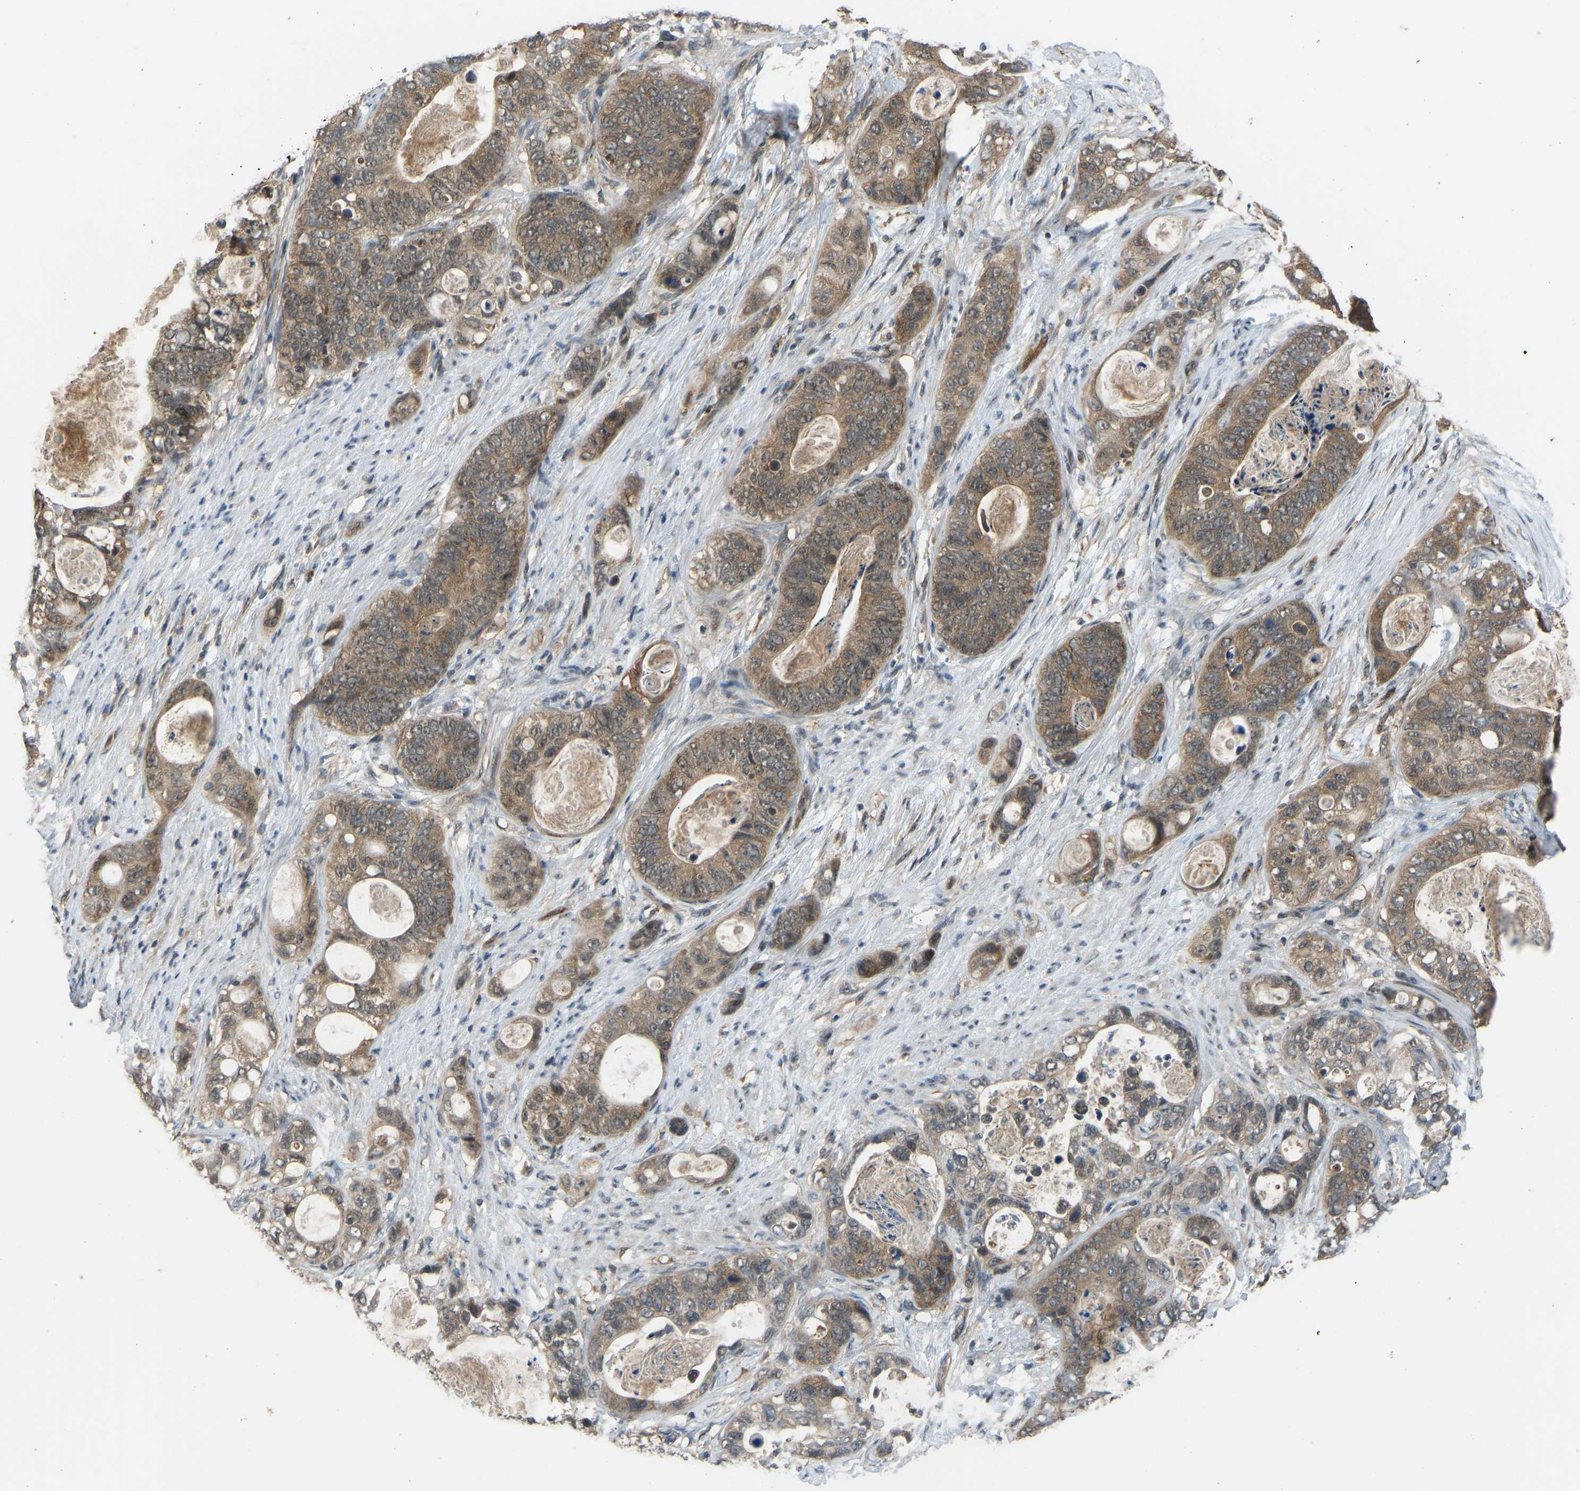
{"staining": {"intensity": "moderate", "quantity": ">75%", "location": "cytoplasmic/membranous"}, "tissue": "stomach cancer", "cell_type": "Tumor cells", "image_type": "cancer", "snomed": [{"axis": "morphology", "description": "Normal tissue, NOS"}, {"axis": "morphology", "description": "Adenocarcinoma, NOS"}, {"axis": "topography", "description": "Stomach"}], "caption": "About >75% of tumor cells in stomach cancer (adenocarcinoma) show moderate cytoplasmic/membranous protein expression as visualized by brown immunohistochemical staining.", "gene": "CCT8", "patient": {"sex": "female", "age": 89}}